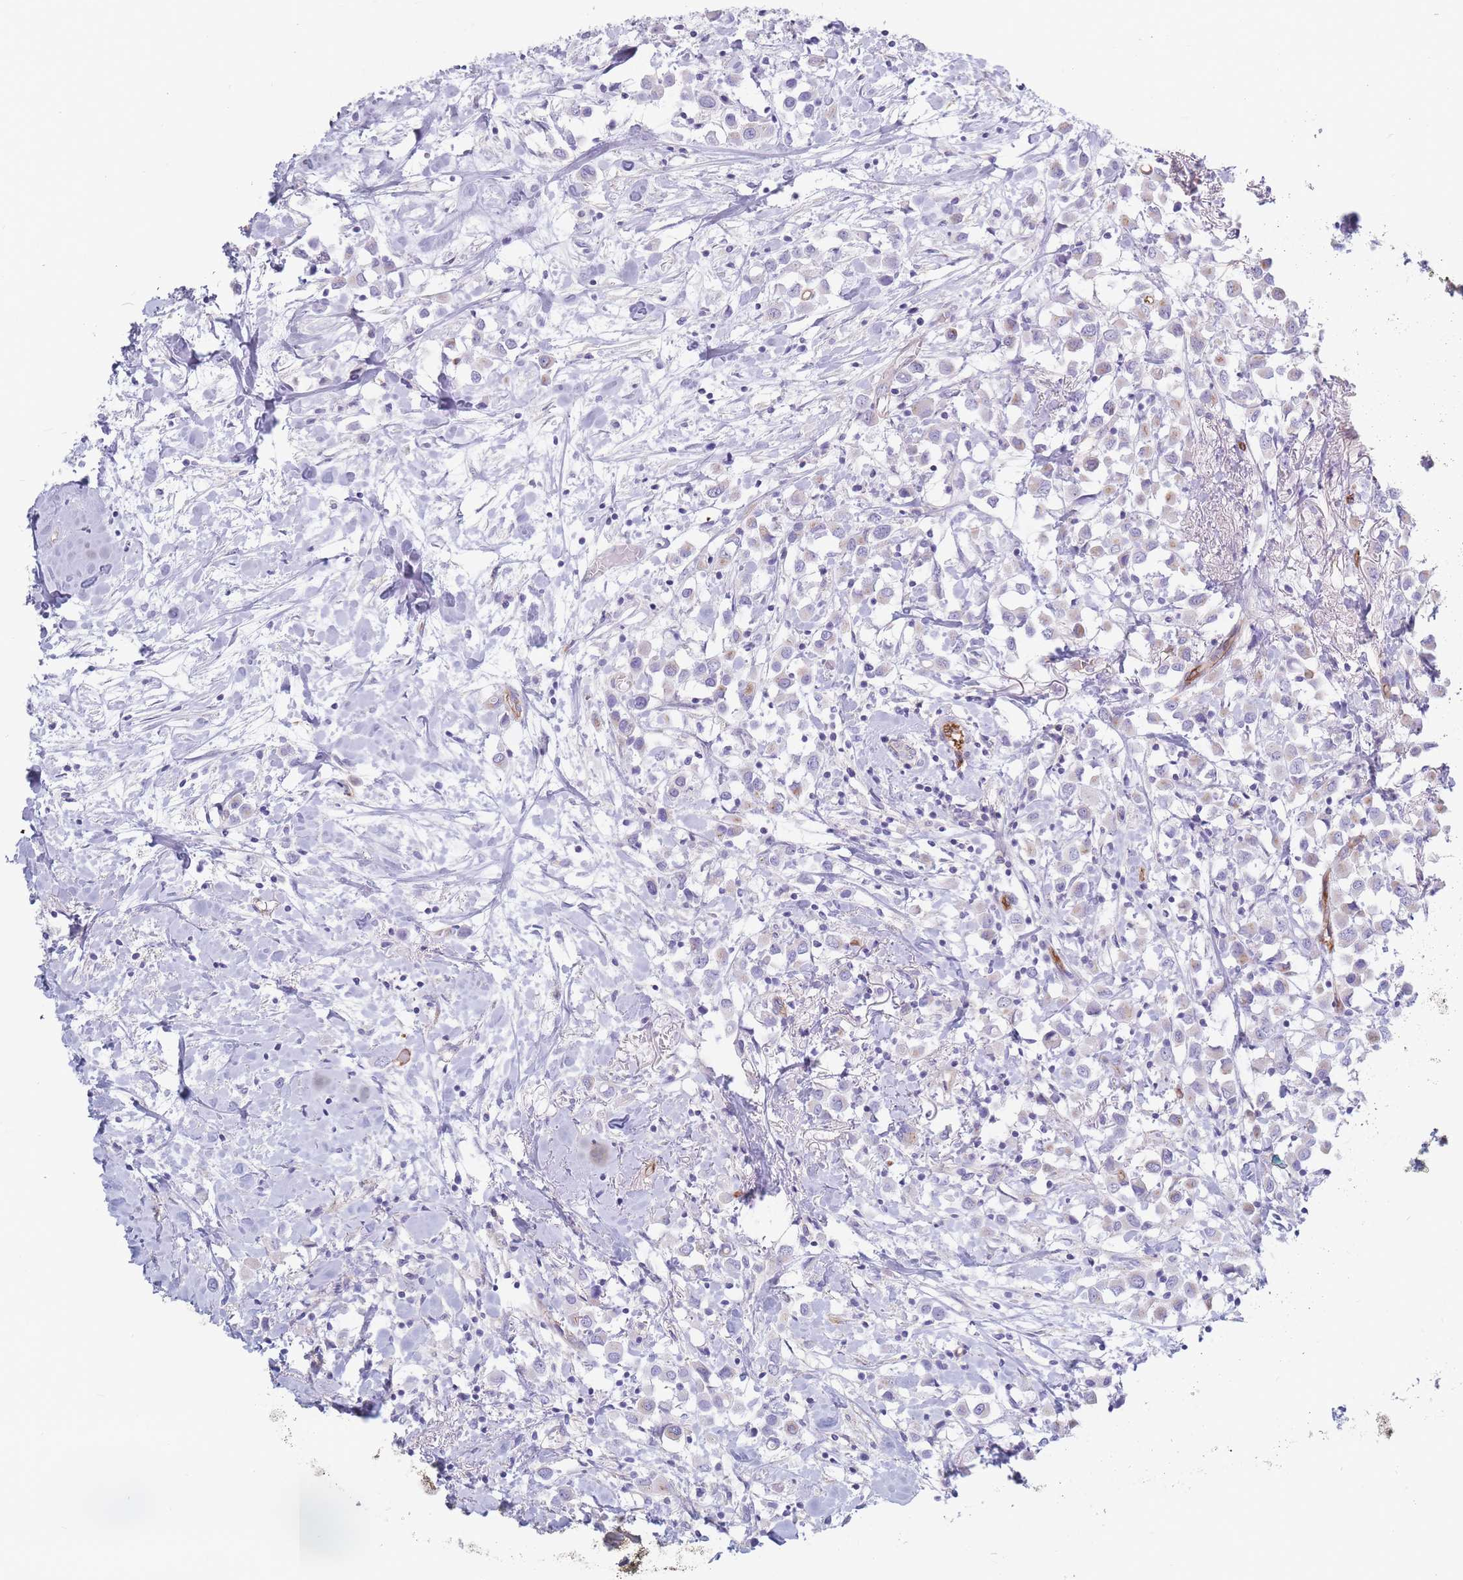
{"staining": {"intensity": "weak", "quantity": "<25%", "location": "cytoplasmic/membranous"}, "tissue": "breast cancer", "cell_type": "Tumor cells", "image_type": "cancer", "snomed": [{"axis": "morphology", "description": "Duct carcinoma"}, {"axis": "topography", "description": "Breast"}], "caption": "Immunohistochemistry (IHC) histopathology image of neoplastic tissue: human breast cancer stained with DAB (3,3'-diaminobenzidine) exhibits no significant protein positivity in tumor cells.", "gene": "PLPP1", "patient": {"sex": "female", "age": 61}}